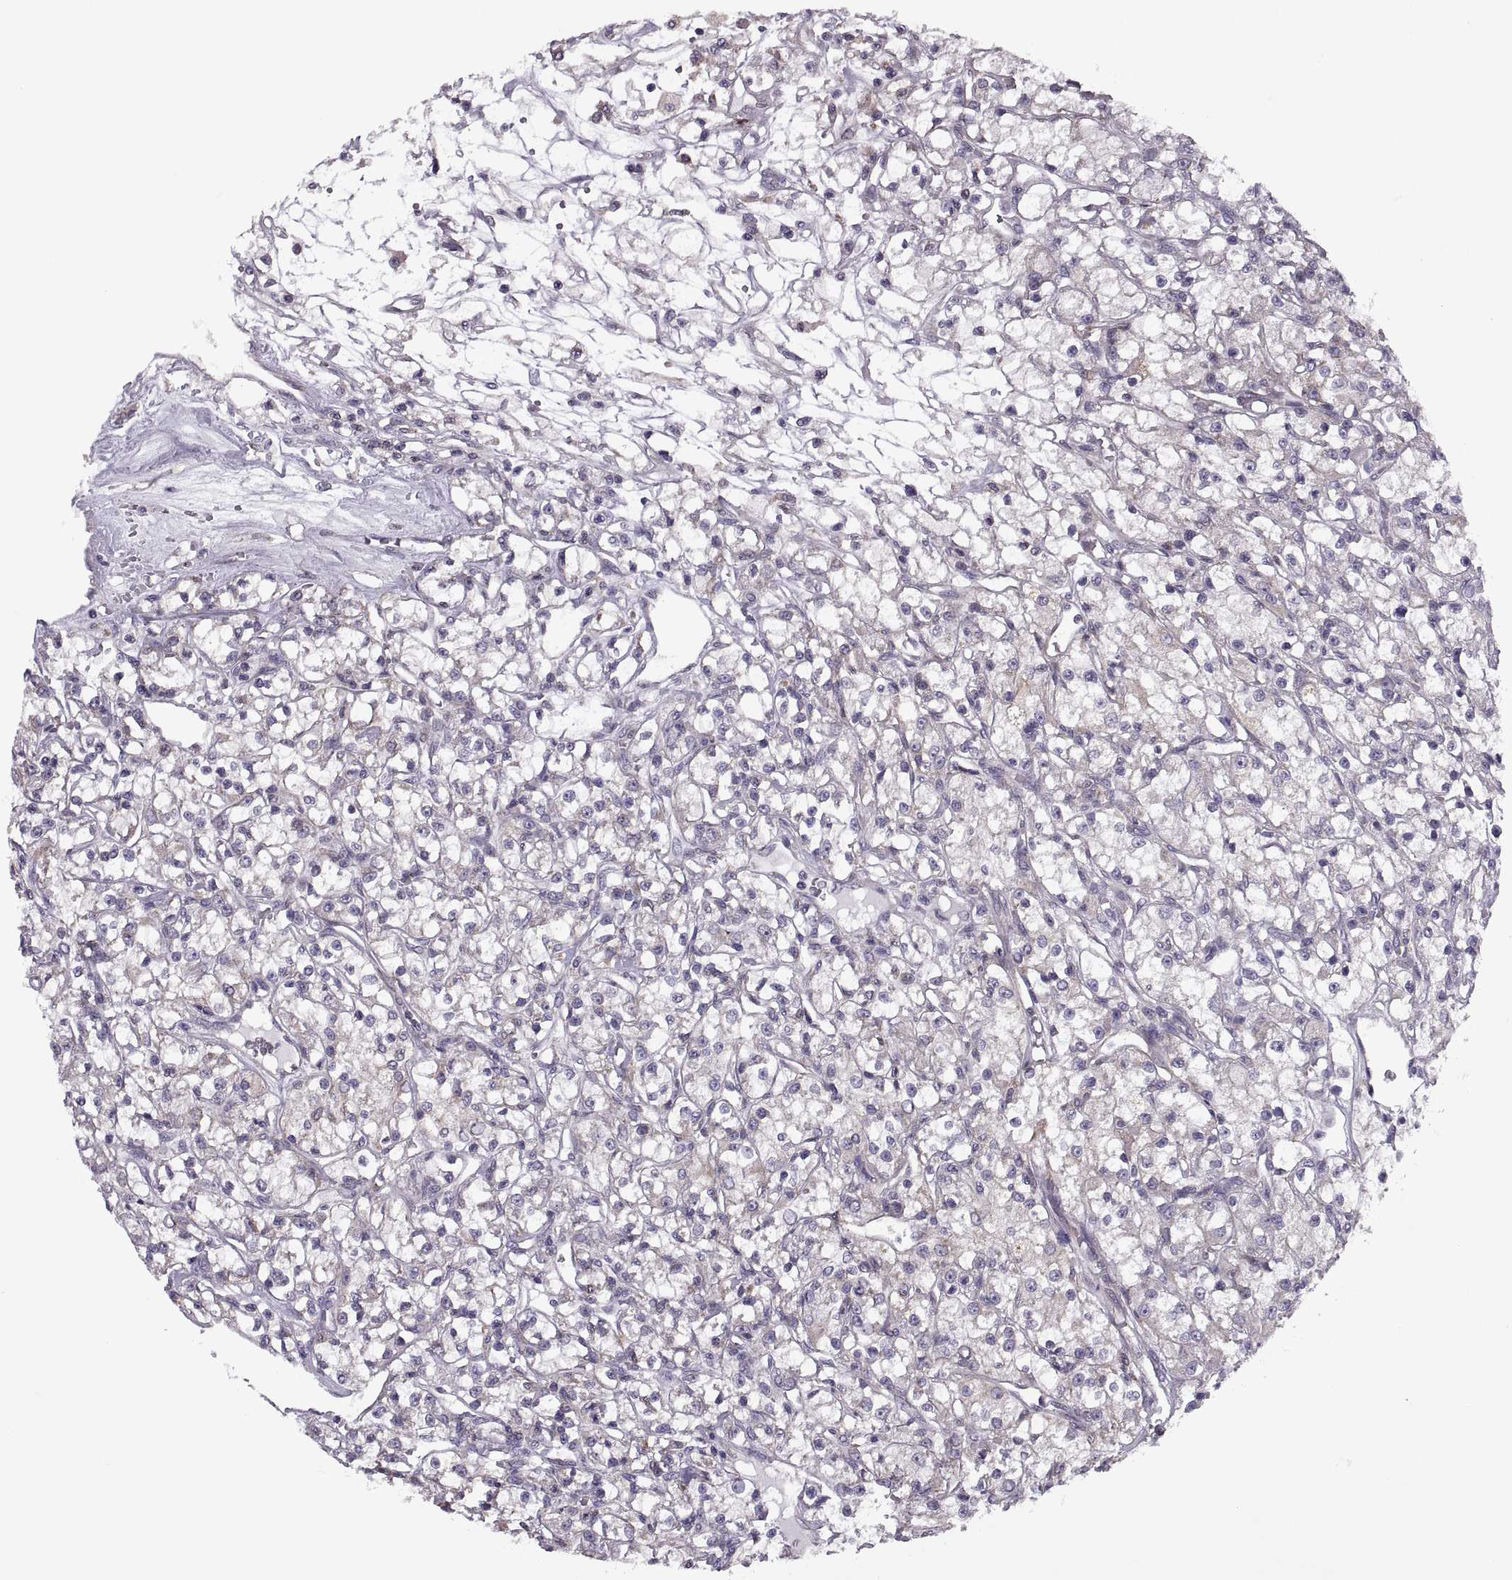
{"staining": {"intensity": "weak", "quantity": "25%-75%", "location": "cytoplasmic/membranous"}, "tissue": "renal cancer", "cell_type": "Tumor cells", "image_type": "cancer", "snomed": [{"axis": "morphology", "description": "Adenocarcinoma, NOS"}, {"axis": "topography", "description": "Kidney"}], "caption": "Immunohistochemical staining of renal cancer (adenocarcinoma) reveals low levels of weak cytoplasmic/membranous staining in about 25%-75% of tumor cells.", "gene": "LETM2", "patient": {"sex": "female", "age": 59}}